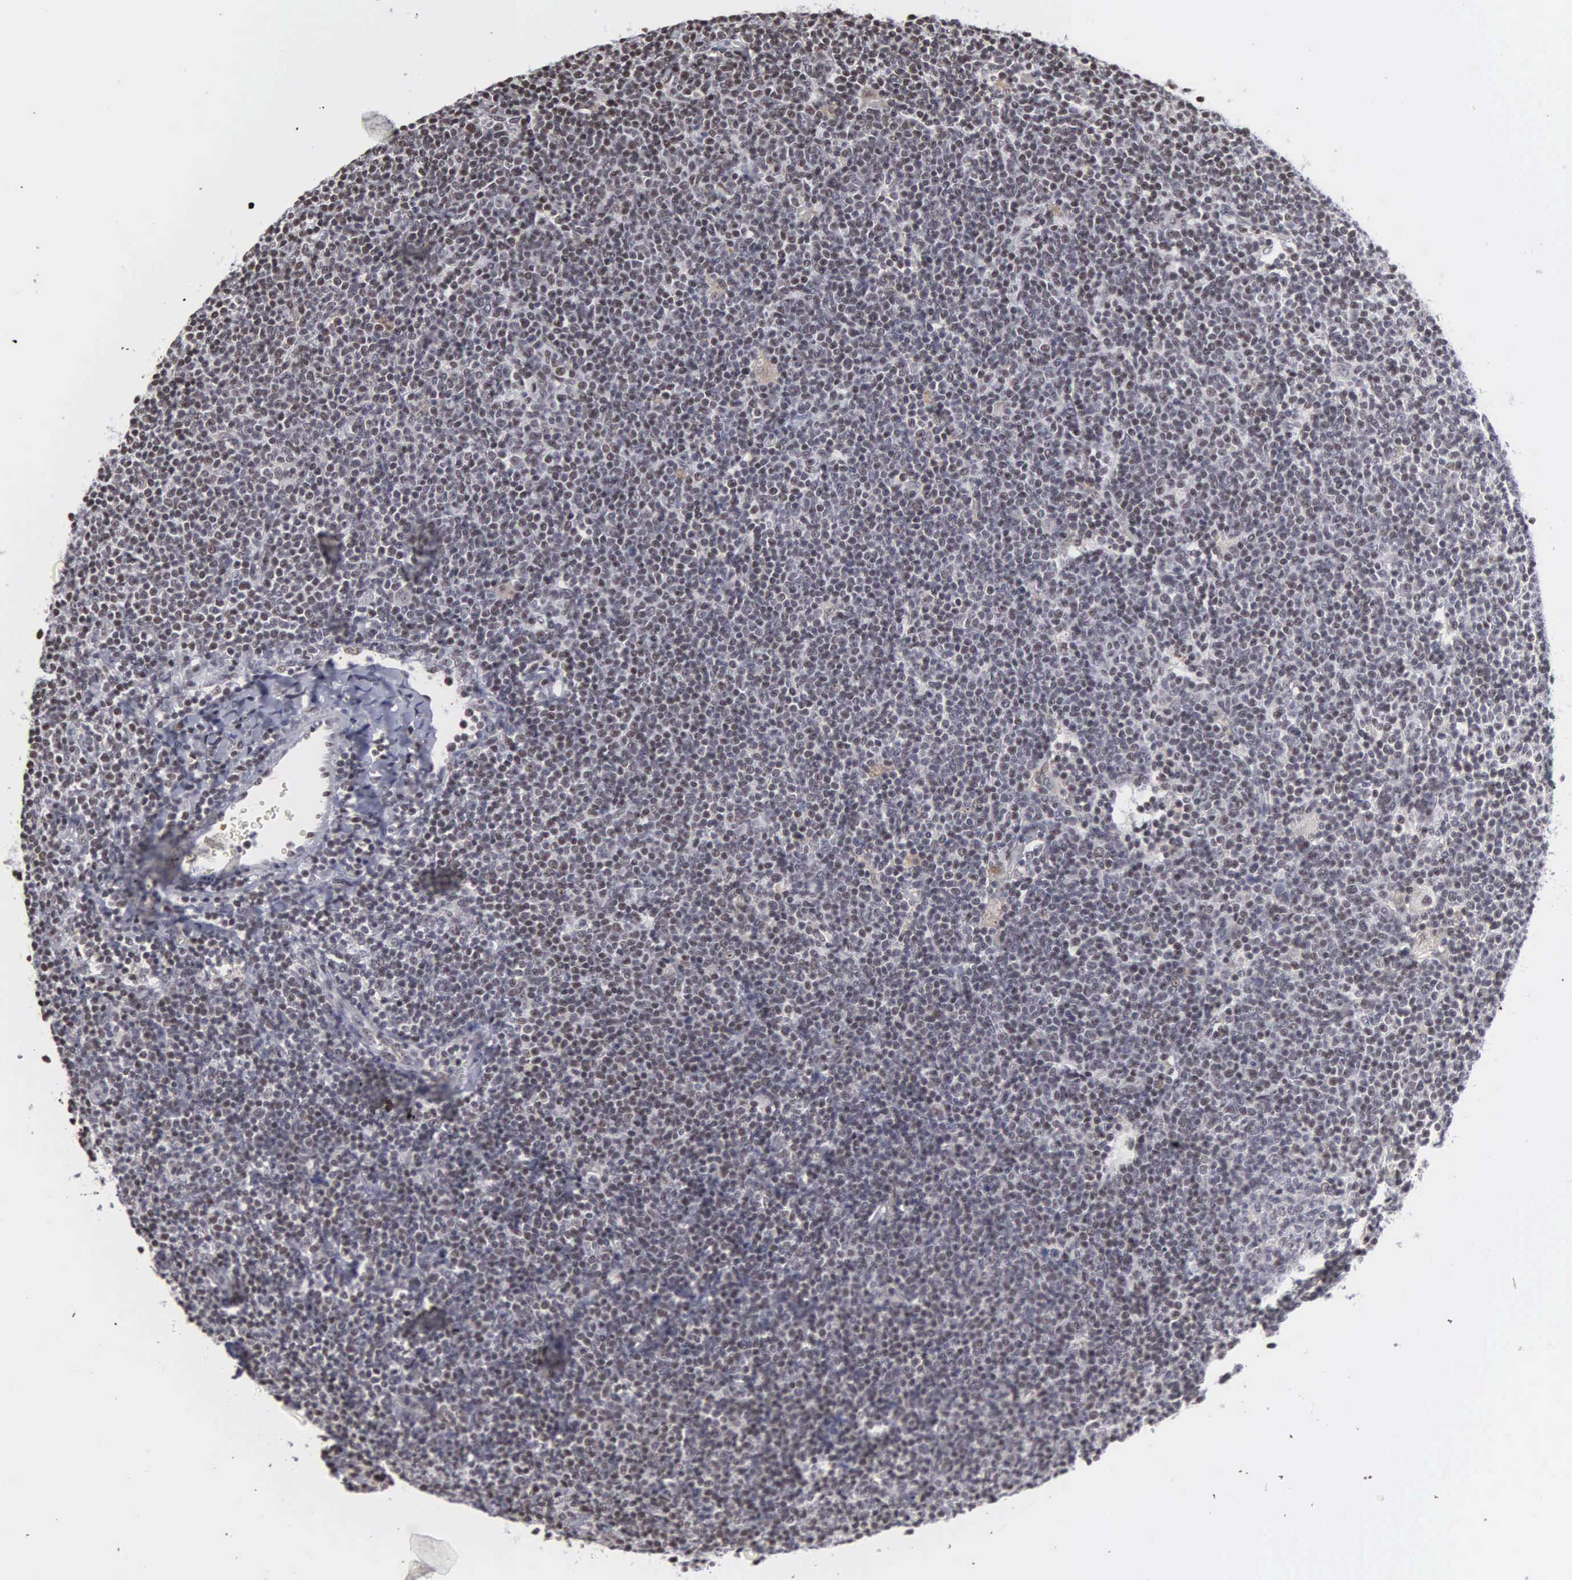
{"staining": {"intensity": "weak", "quantity": "25%-75%", "location": "nuclear"}, "tissue": "lymphoma", "cell_type": "Tumor cells", "image_type": "cancer", "snomed": [{"axis": "morphology", "description": "Malignant lymphoma, non-Hodgkin's type, Low grade"}, {"axis": "topography", "description": "Lymph node"}], "caption": "Low-grade malignant lymphoma, non-Hodgkin's type stained with immunohistochemistry (IHC) exhibits weak nuclear positivity in approximately 25%-75% of tumor cells.", "gene": "KIAA0586", "patient": {"sex": "male", "age": 65}}